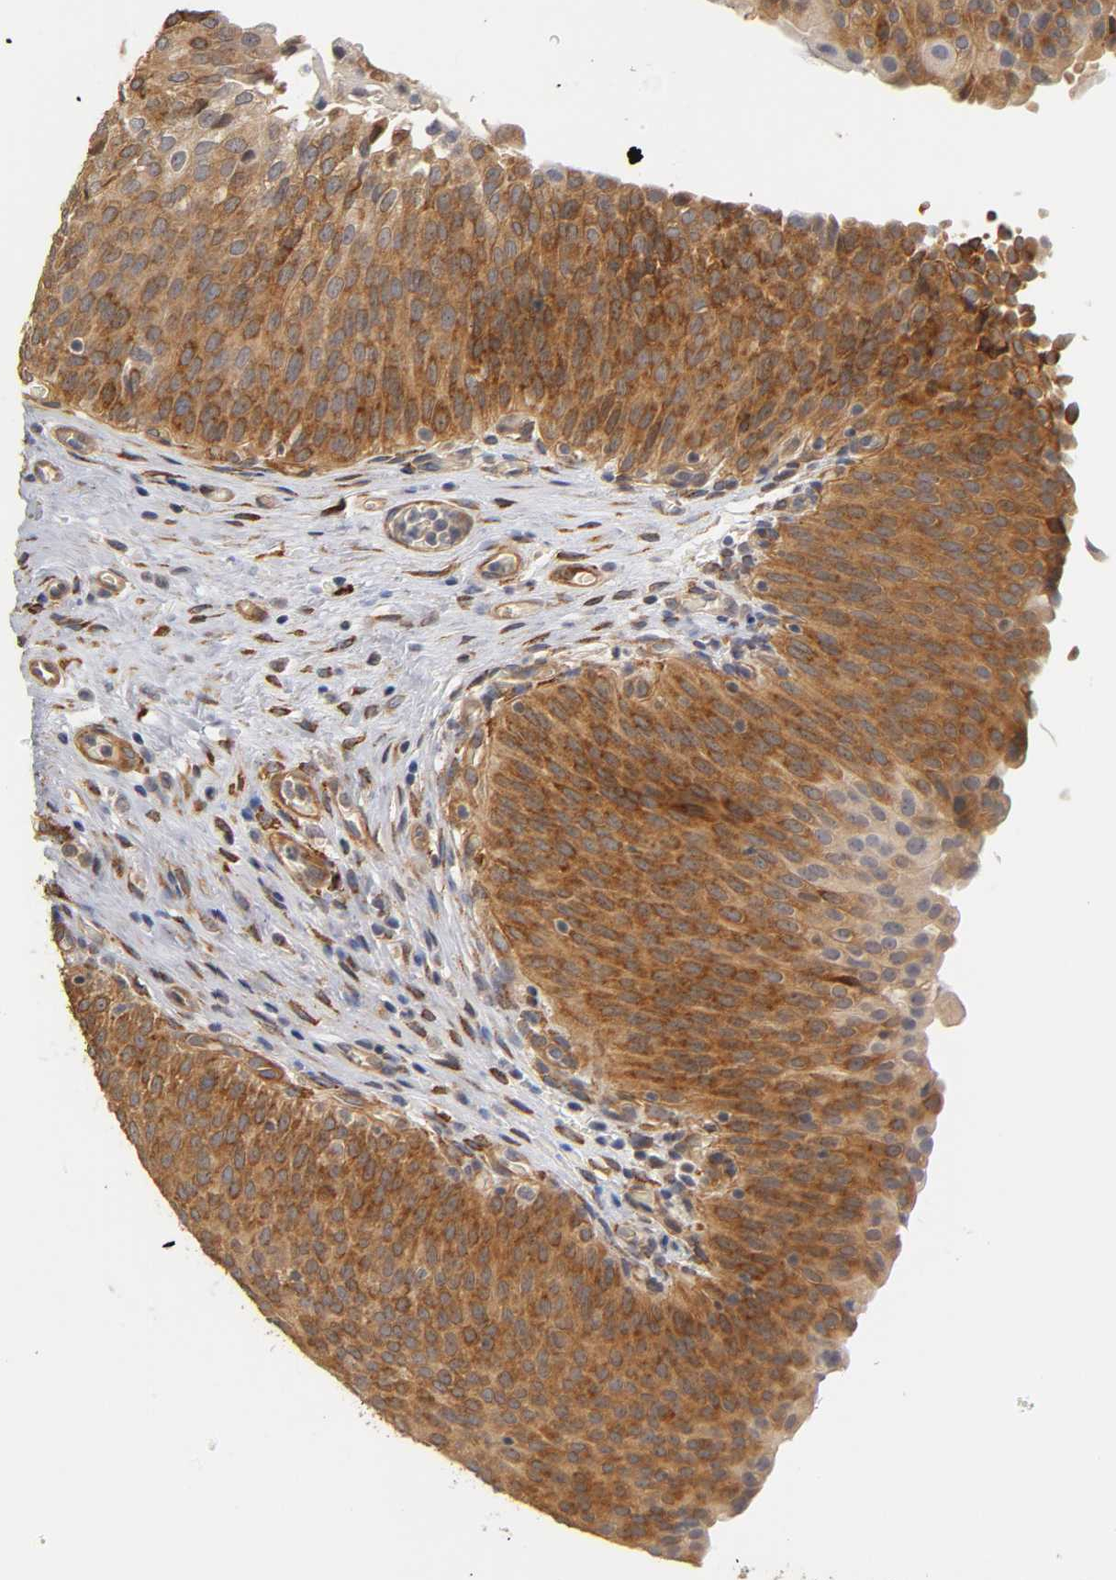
{"staining": {"intensity": "strong", "quantity": ">75%", "location": "cytoplasmic/membranous"}, "tissue": "urinary bladder", "cell_type": "Urothelial cells", "image_type": "normal", "snomed": [{"axis": "morphology", "description": "Normal tissue, NOS"}, {"axis": "morphology", "description": "Dysplasia, NOS"}, {"axis": "topography", "description": "Urinary bladder"}], "caption": "A histopathology image of urinary bladder stained for a protein shows strong cytoplasmic/membranous brown staining in urothelial cells. (DAB (3,3'-diaminobenzidine) IHC, brown staining for protein, blue staining for nuclei).", "gene": "LAMB1", "patient": {"sex": "male", "age": 35}}